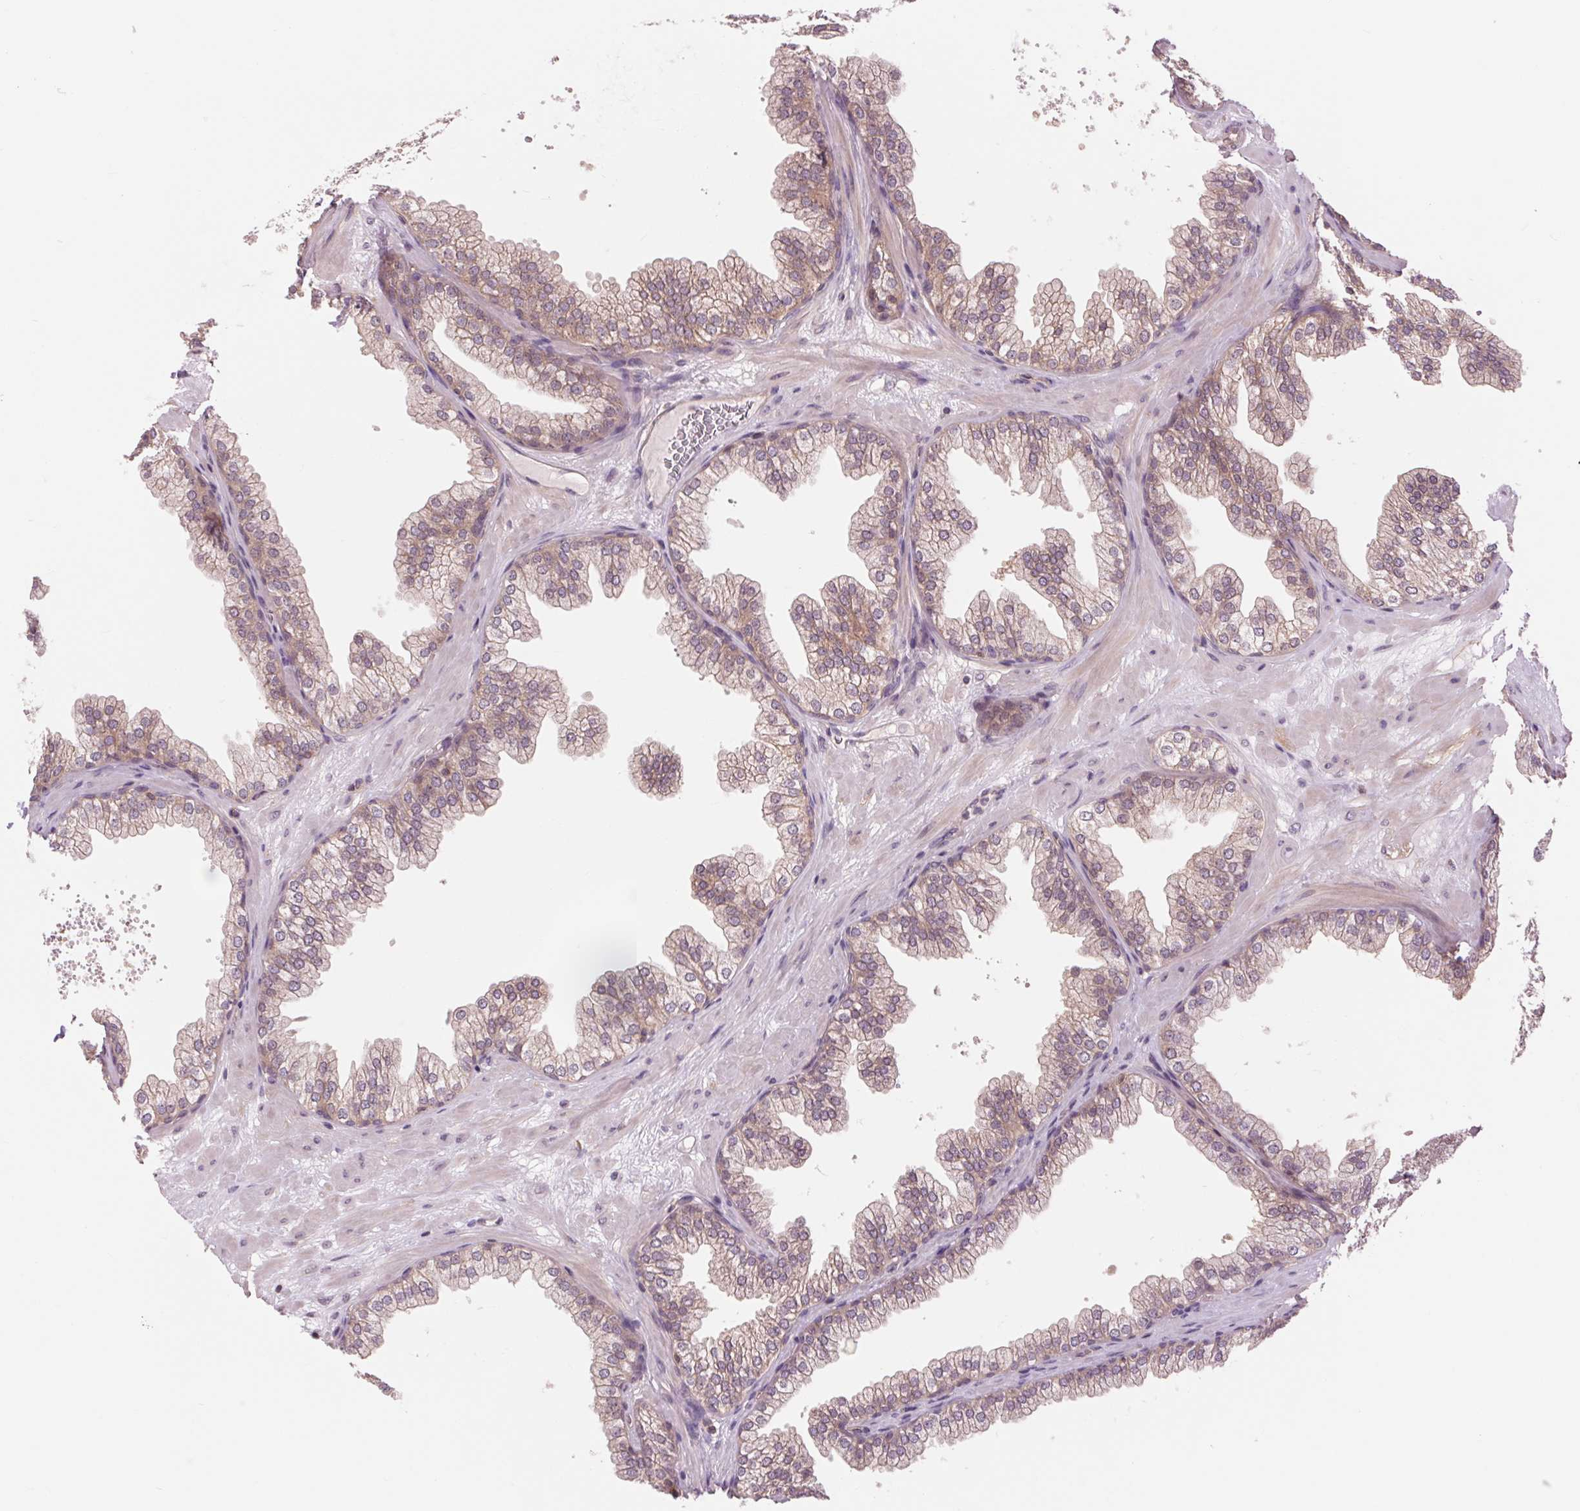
{"staining": {"intensity": "weak", "quantity": "25%-75%", "location": "cytoplasmic/membranous,nuclear"}, "tissue": "prostate", "cell_type": "Glandular cells", "image_type": "normal", "snomed": [{"axis": "morphology", "description": "Normal tissue, NOS"}, {"axis": "topography", "description": "Prostate"}], "caption": "Weak cytoplasmic/membranous,nuclear expression for a protein is appreciated in approximately 25%-75% of glandular cells of benign prostate using IHC.", "gene": "SH3RF2", "patient": {"sex": "male", "age": 37}}